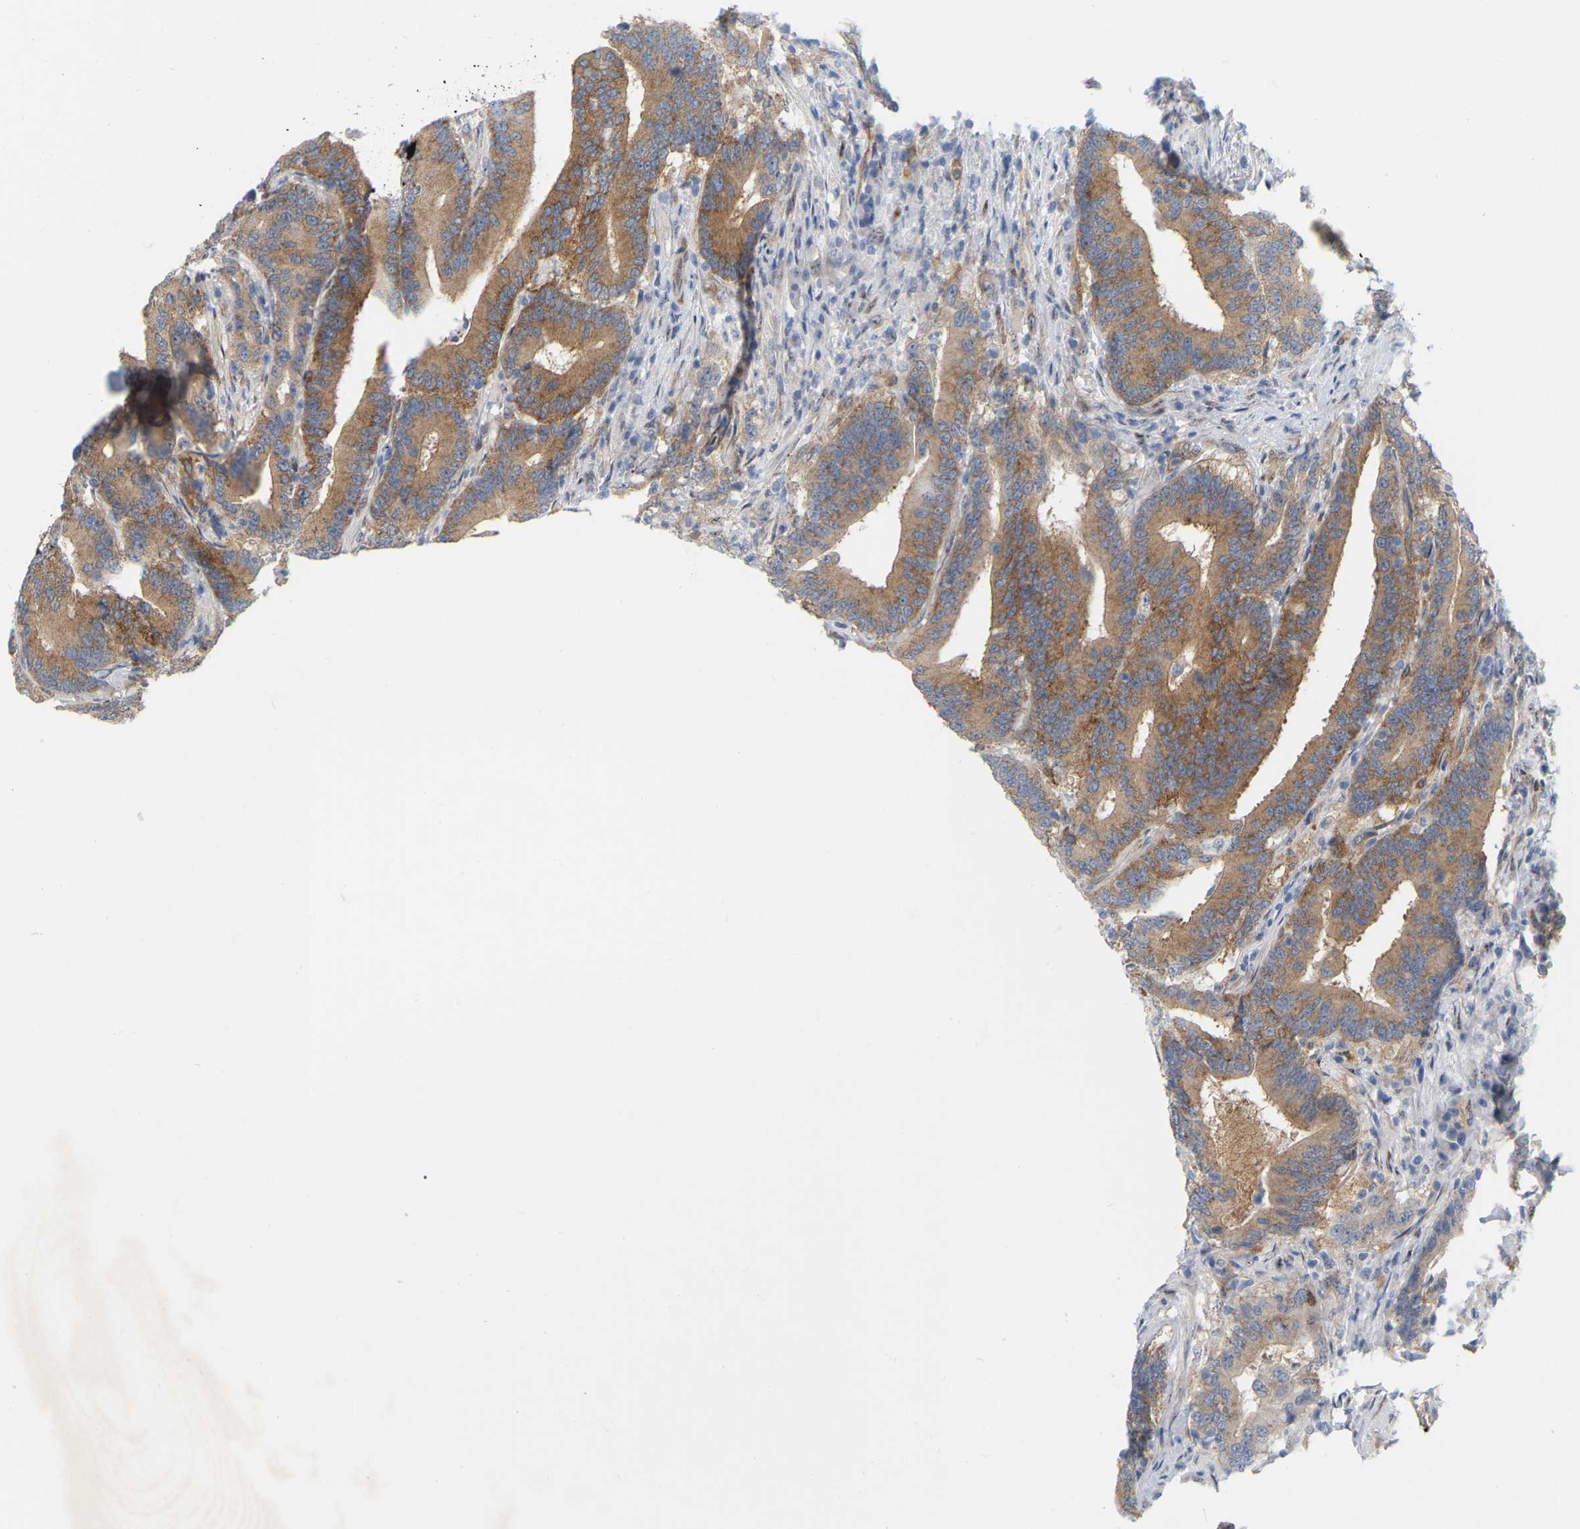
{"staining": {"intensity": "strong", "quantity": ">75%", "location": "cytoplasmic/membranous"}, "tissue": "colorectal cancer", "cell_type": "Tumor cells", "image_type": "cancer", "snomed": [{"axis": "morphology", "description": "Adenocarcinoma, NOS"}, {"axis": "topography", "description": "Colon"}], "caption": "Approximately >75% of tumor cells in human colorectal cancer (adenocarcinoma) display strong cytoplasmic/membranous protein expression as visualized by brown immunohistochemical staining.", "gene": "RAPH1", "patient": {"sex": "female", "age": 66}}